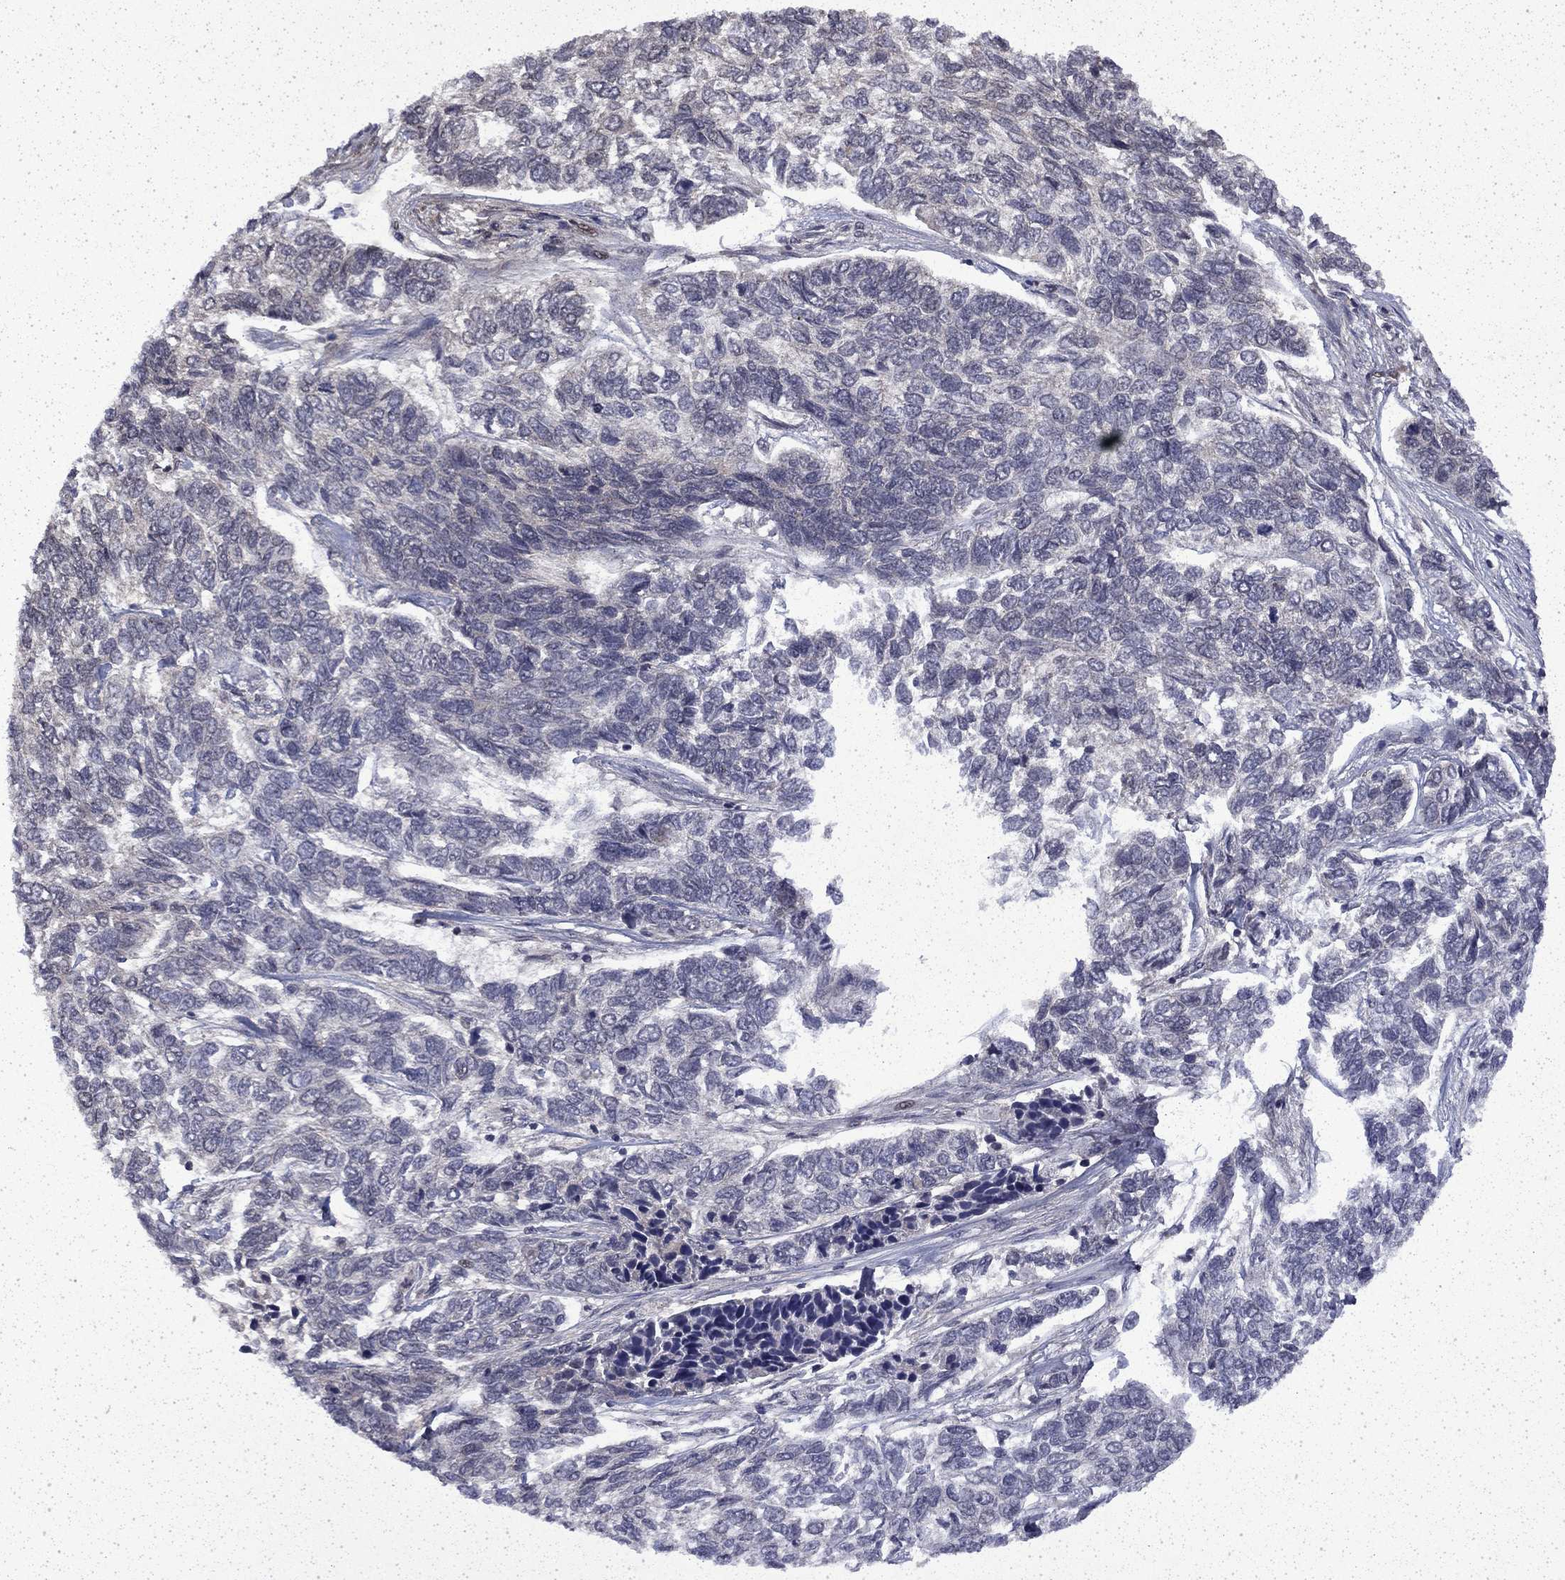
{"staining": {"intensity": "negative", "quantity": "none", "location": "none"}, "tissue": "skin cancer", "cell_type": "Tumor cells", "image_type": "cancer", "snomed": [{"axis": "morphology", "description": "Basal cell carcinoma"}, {"axis": "topography", "description": "Skin"}], "caption": "IHC histopathology image of neoplastic tissue: skin cancer stained with DAB (3,3'-diaminobenzidine) exhibits no significant protein staining in tumor cells. (DAB (3,3'-diaminobenzidine) immunohistochemistry with hematoxylin counter stain).", "gene": "CHAT", "patient": {"sex": "female", "age": 65}}